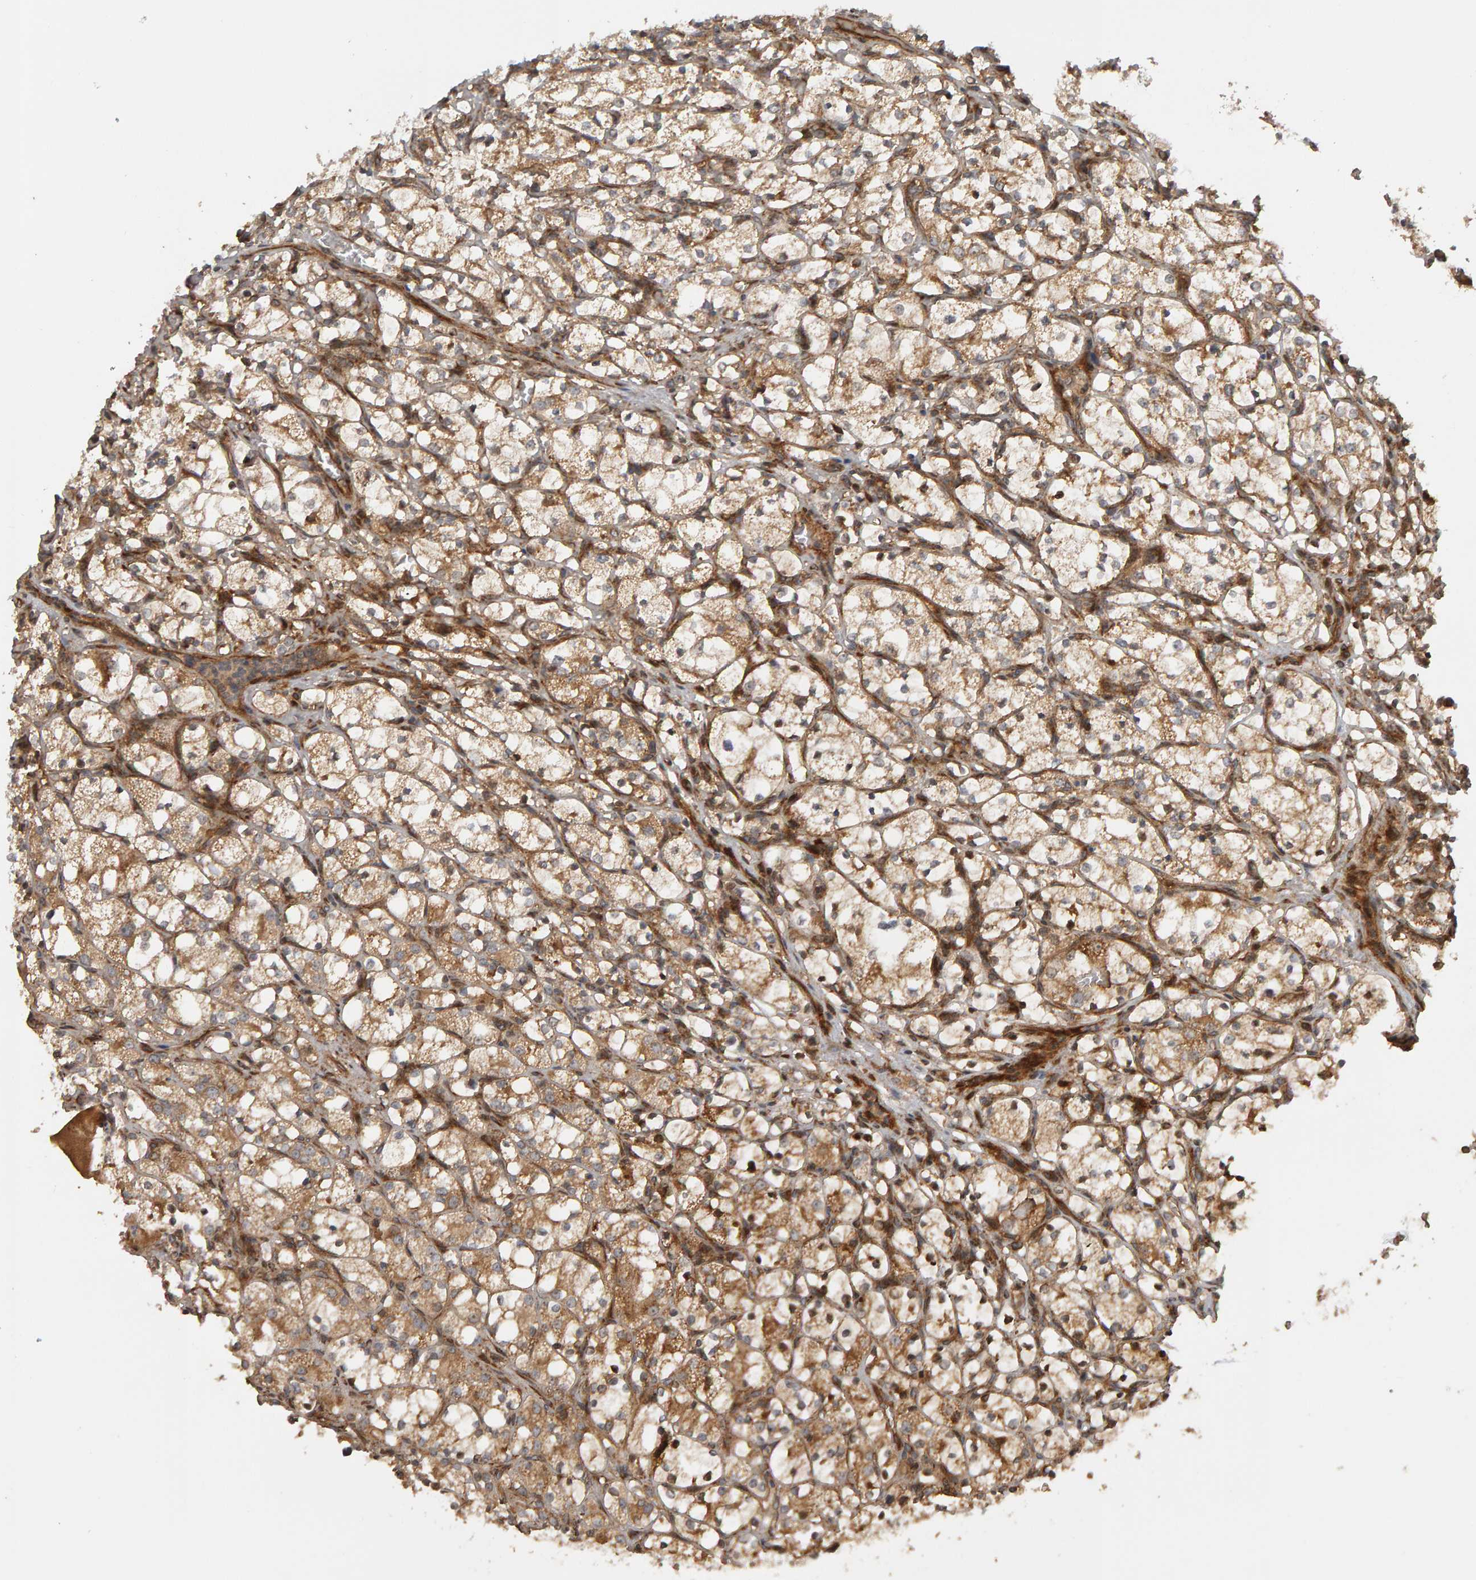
{"staining": {"intensity": "moderate", "quantity": ">75%", "location": "cytoplasmic/membranous"}, "tissue": "renal cancer", "cell_type": "Tumor cells", "image_type": "cancer", "snomed": [{"axis": "morphology", "description": "Adenocarcinoma, NOS"}, {"axis": "topography", "description": "Kidney"}], "caption": "An IHC histopathology image of neoplastic tissue is shown. Protein staining in brown labels moderate cytoplasmic/membranous positivity in renal cancer within tumor cells. (IHC, brightfield microscopy, high magnification).", "gene": "ZFAND1", "patient": {"sex": "female", "age": 69}}